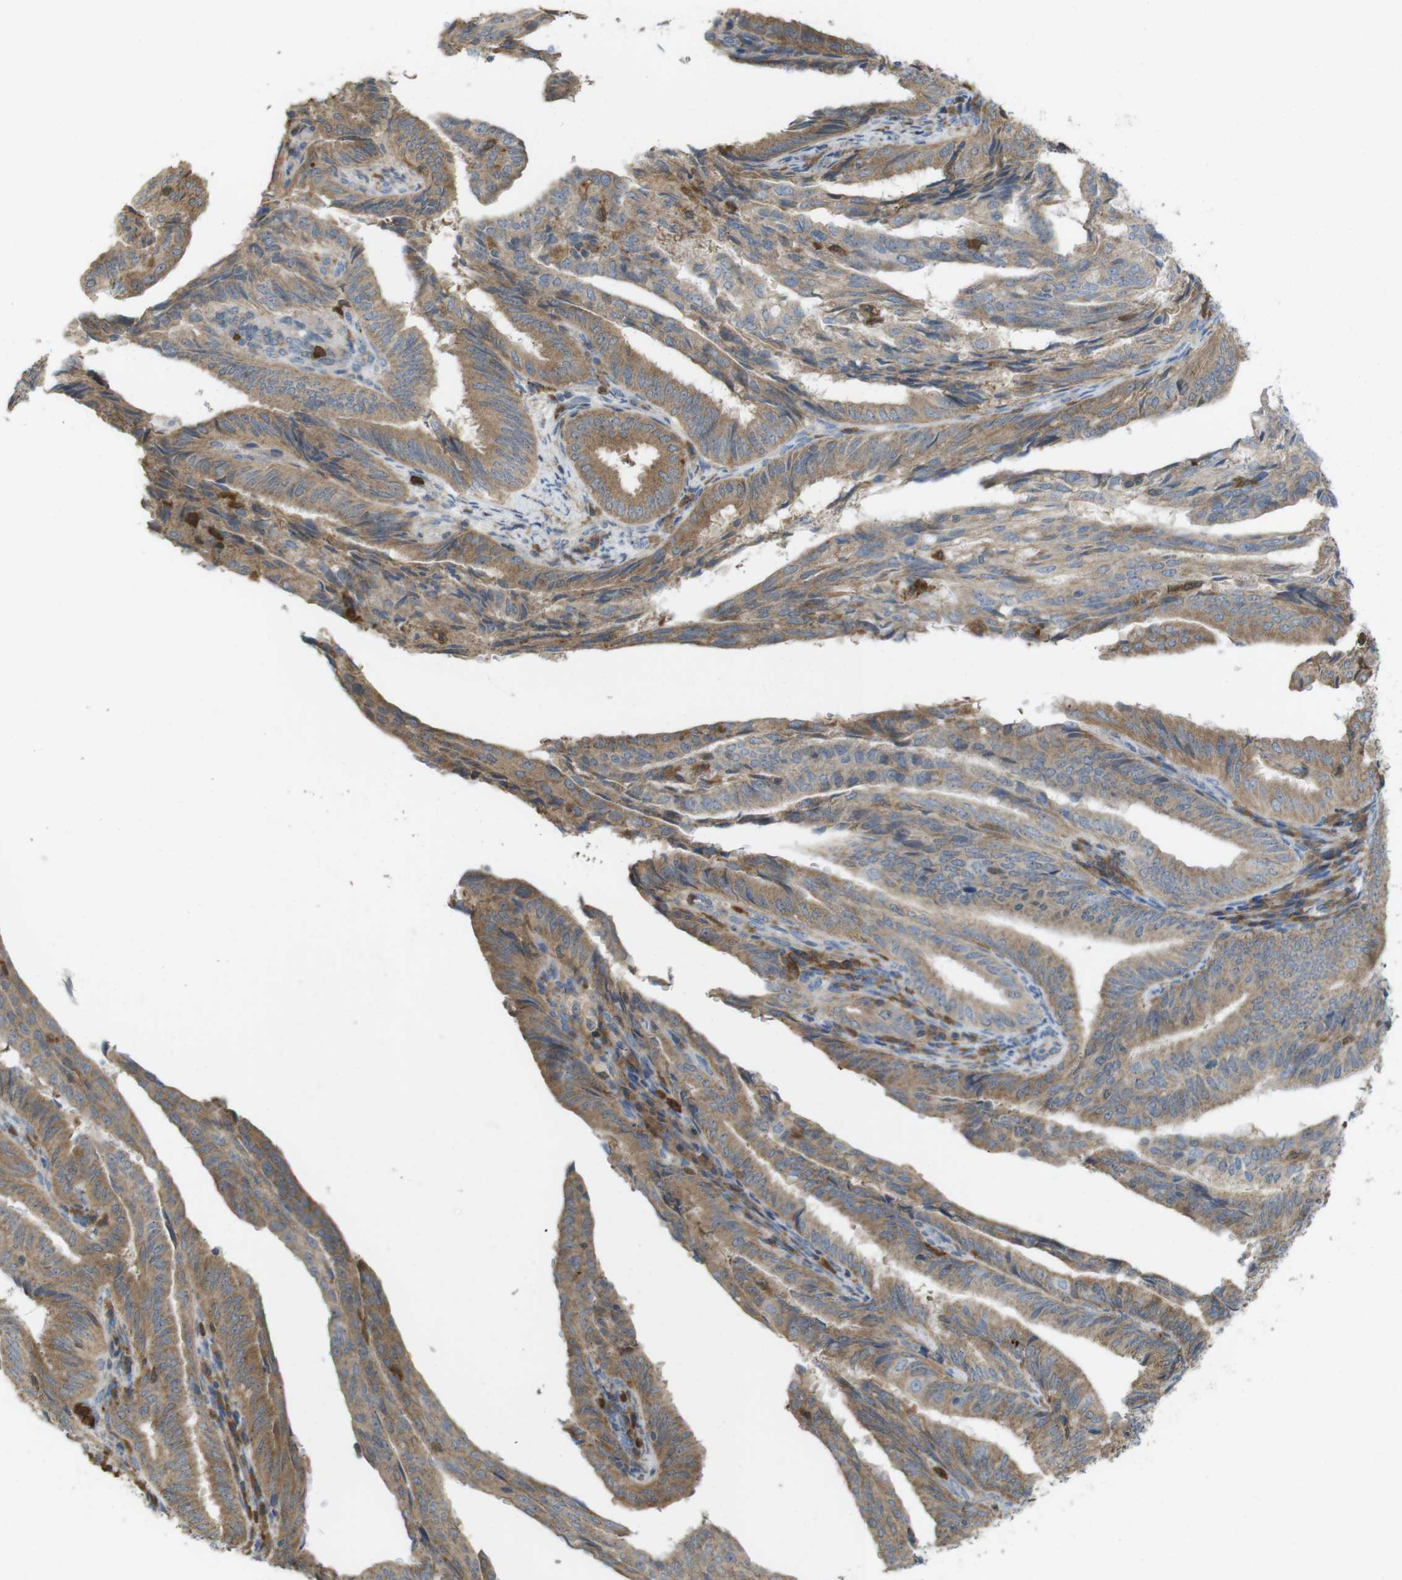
{"staining": {"intensity": "weak", "quantity": ">75%", "location": "cytoplasmic/membranous"}, "tissue": "endometrial cancer", "cell_type": "Tumor cells", "image_type": "cancer", "snomed": [{"axis": "morphology", "description": "Adenocarcinoma, NOS"}, {"axis": "topography", "description": "Endometrium"}], "caption": "Immunohistochemistry staining of adenocarcinoma (endometrial), which displays low levels of weak cytoplasmic/membranous expression in approximately >75% of tumor cells indicating weak cytoplasmic/membranous protein expression. The staining was performed using DAB (3,3'-diaminobenzidine) (brown) for protein detection and nuclei were counterstained in hematoxylin (blue).", "gene": "PRKCD", "patient": {"sex": "female", "age": 58}}